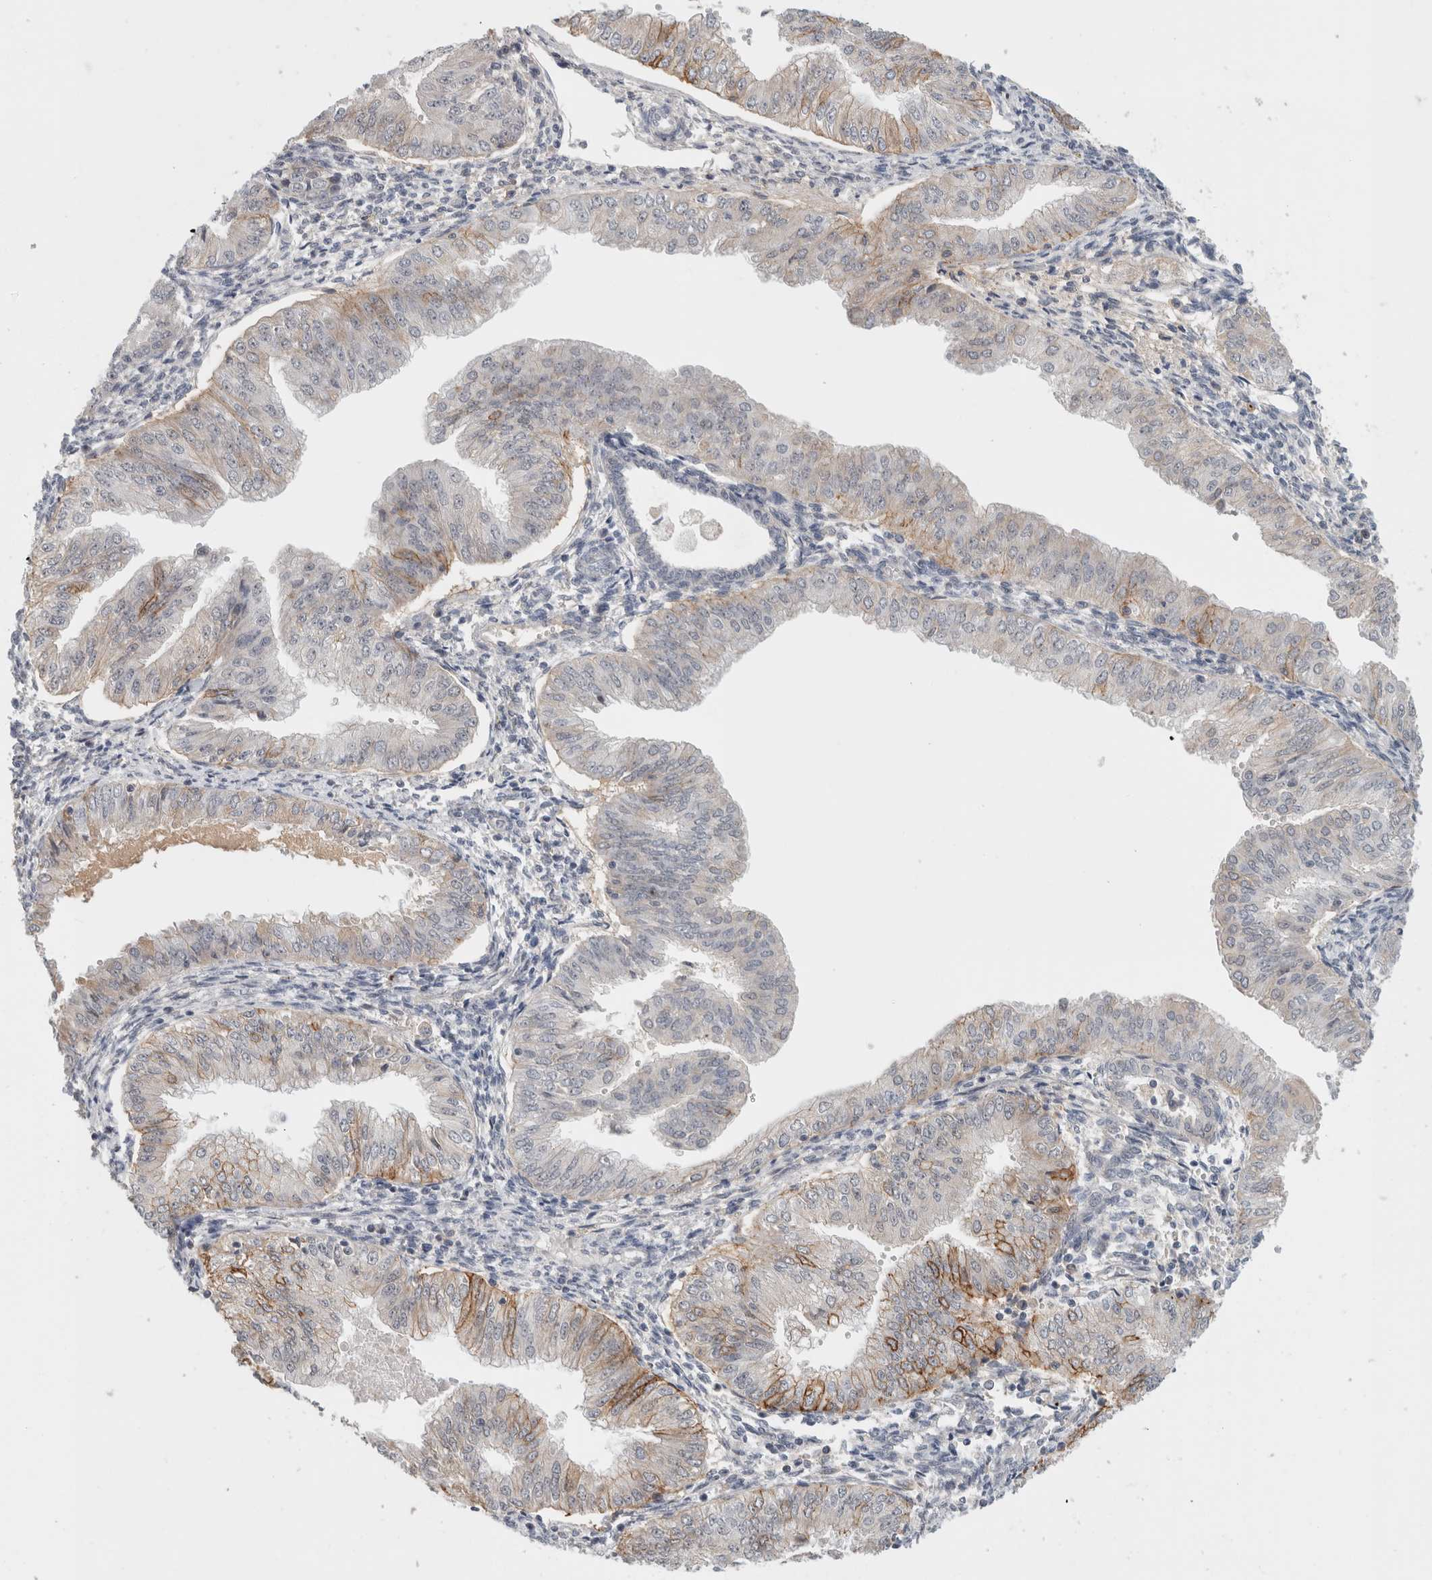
{"staining": {"intensity": "moderate", "quantity": "25%-75%", "location": "cytoplasmic/membranous"}, "tissue": "endometrial cancer", "cell_type": "Tumor cells", "image_type": "cancer", "snomed": [{"axis": "morphology", "description": "Normal tissue, NOS"}, {"axis": "morphology", "description": "Adenocarcinoma, NOS"}, {"axis": "topography", "description": "Endometrium"}], "caption": "A histopathology image of endometrial adenocarcinoma stained for a protein demonstrates moderate cytoplasmic/membranous brown staining in tumor cells.", "gene": "HCN3", "patient": {"sex": "female", "age": 53}}